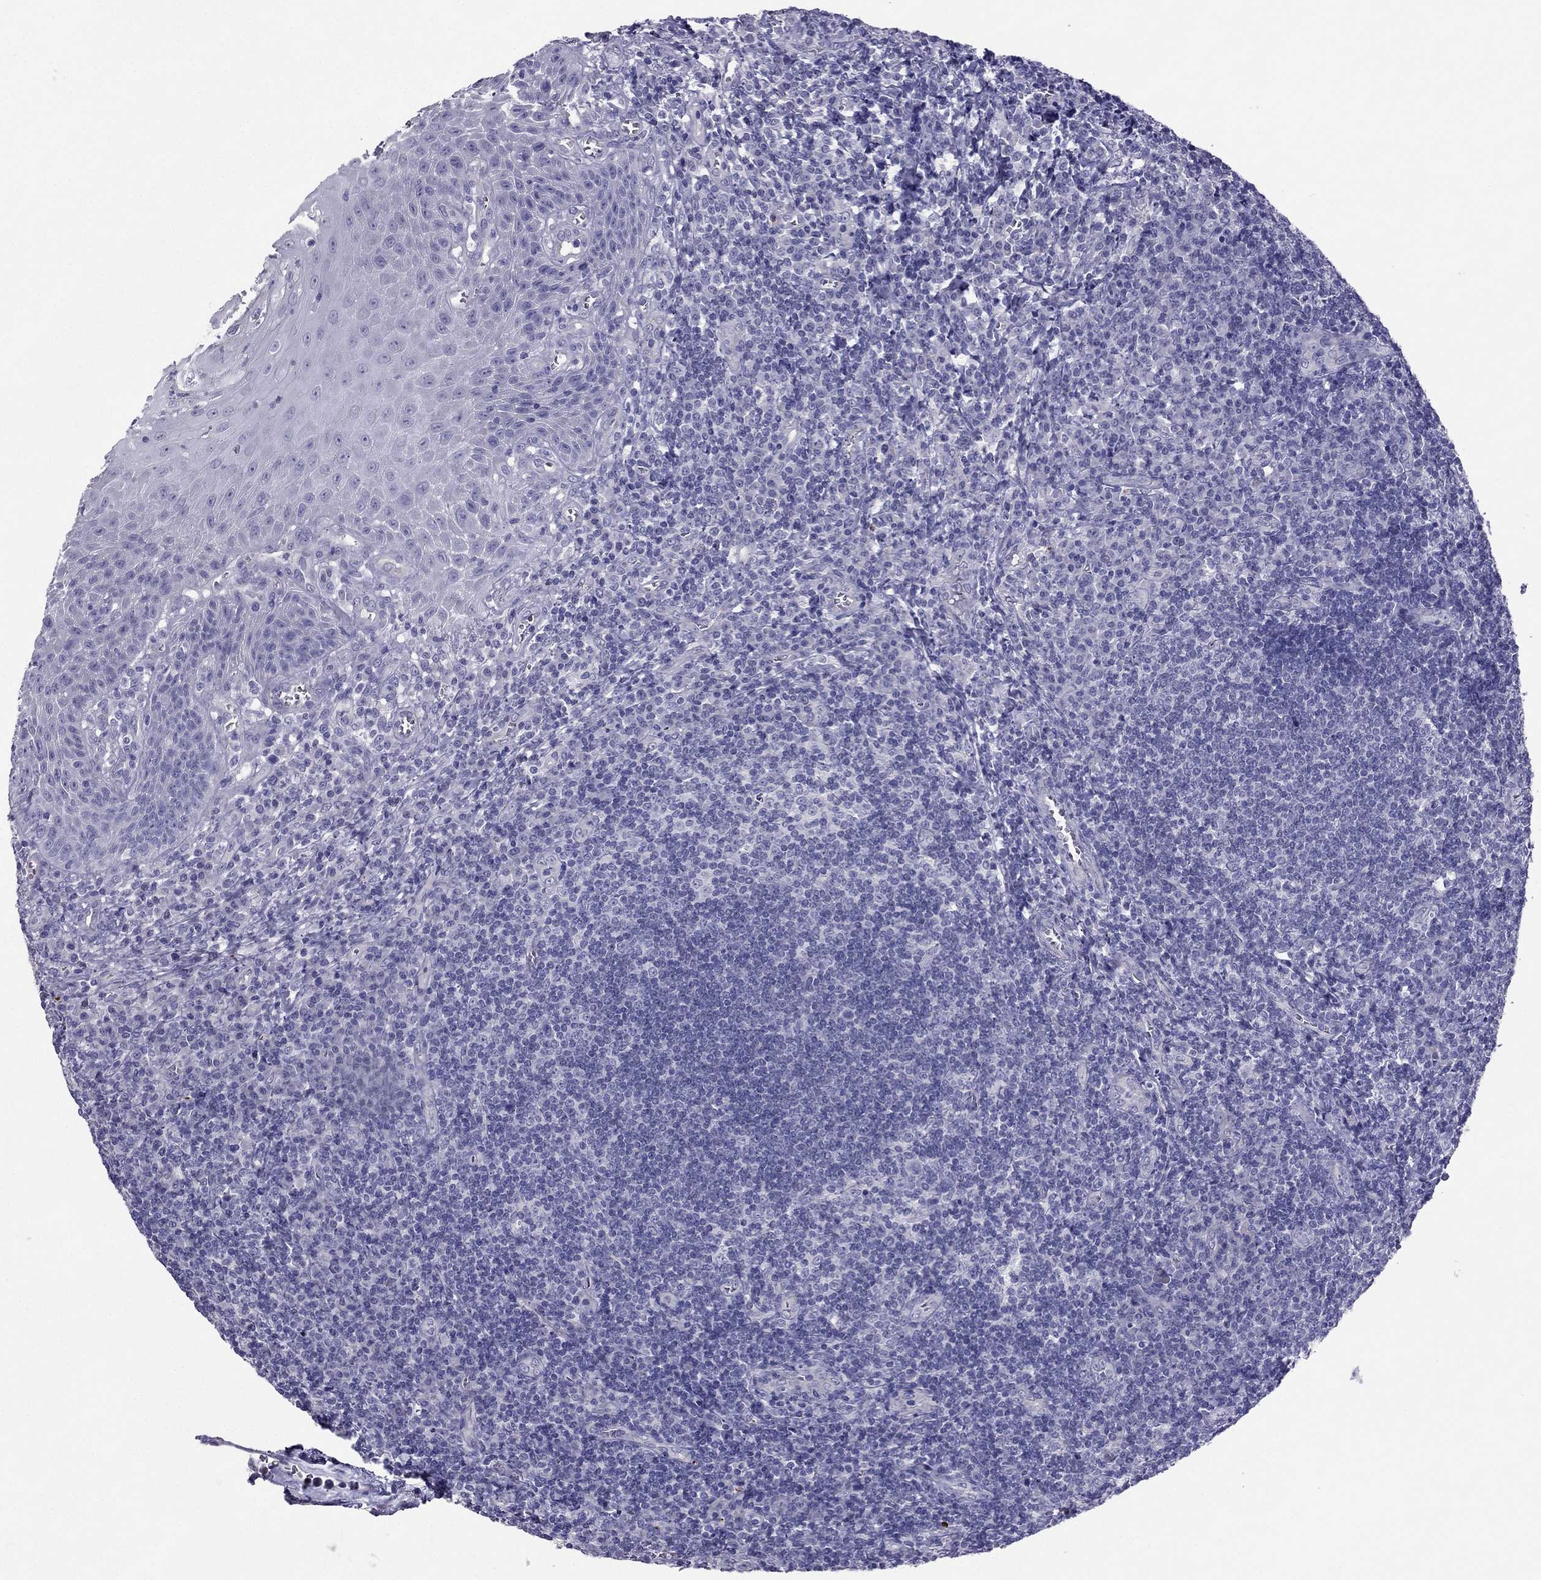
{"staining": {"intensity": "negative", "quantity": "none", "location": "none"}, "tissue": "tonsil", "cell_type": "Germinal center cells", "image_type": "normal", "snomed": [{"axis": "morphology", "description": "Normal tissue, NOS"}, {"axis": "topography", "description": "Tonsil"}], "caption": "Photomicrograph shows no significant protein expression in germinal center cells of benign tonsil.", "gene": "PDE6A", "patient": {"sex": "male", "age": 33}}